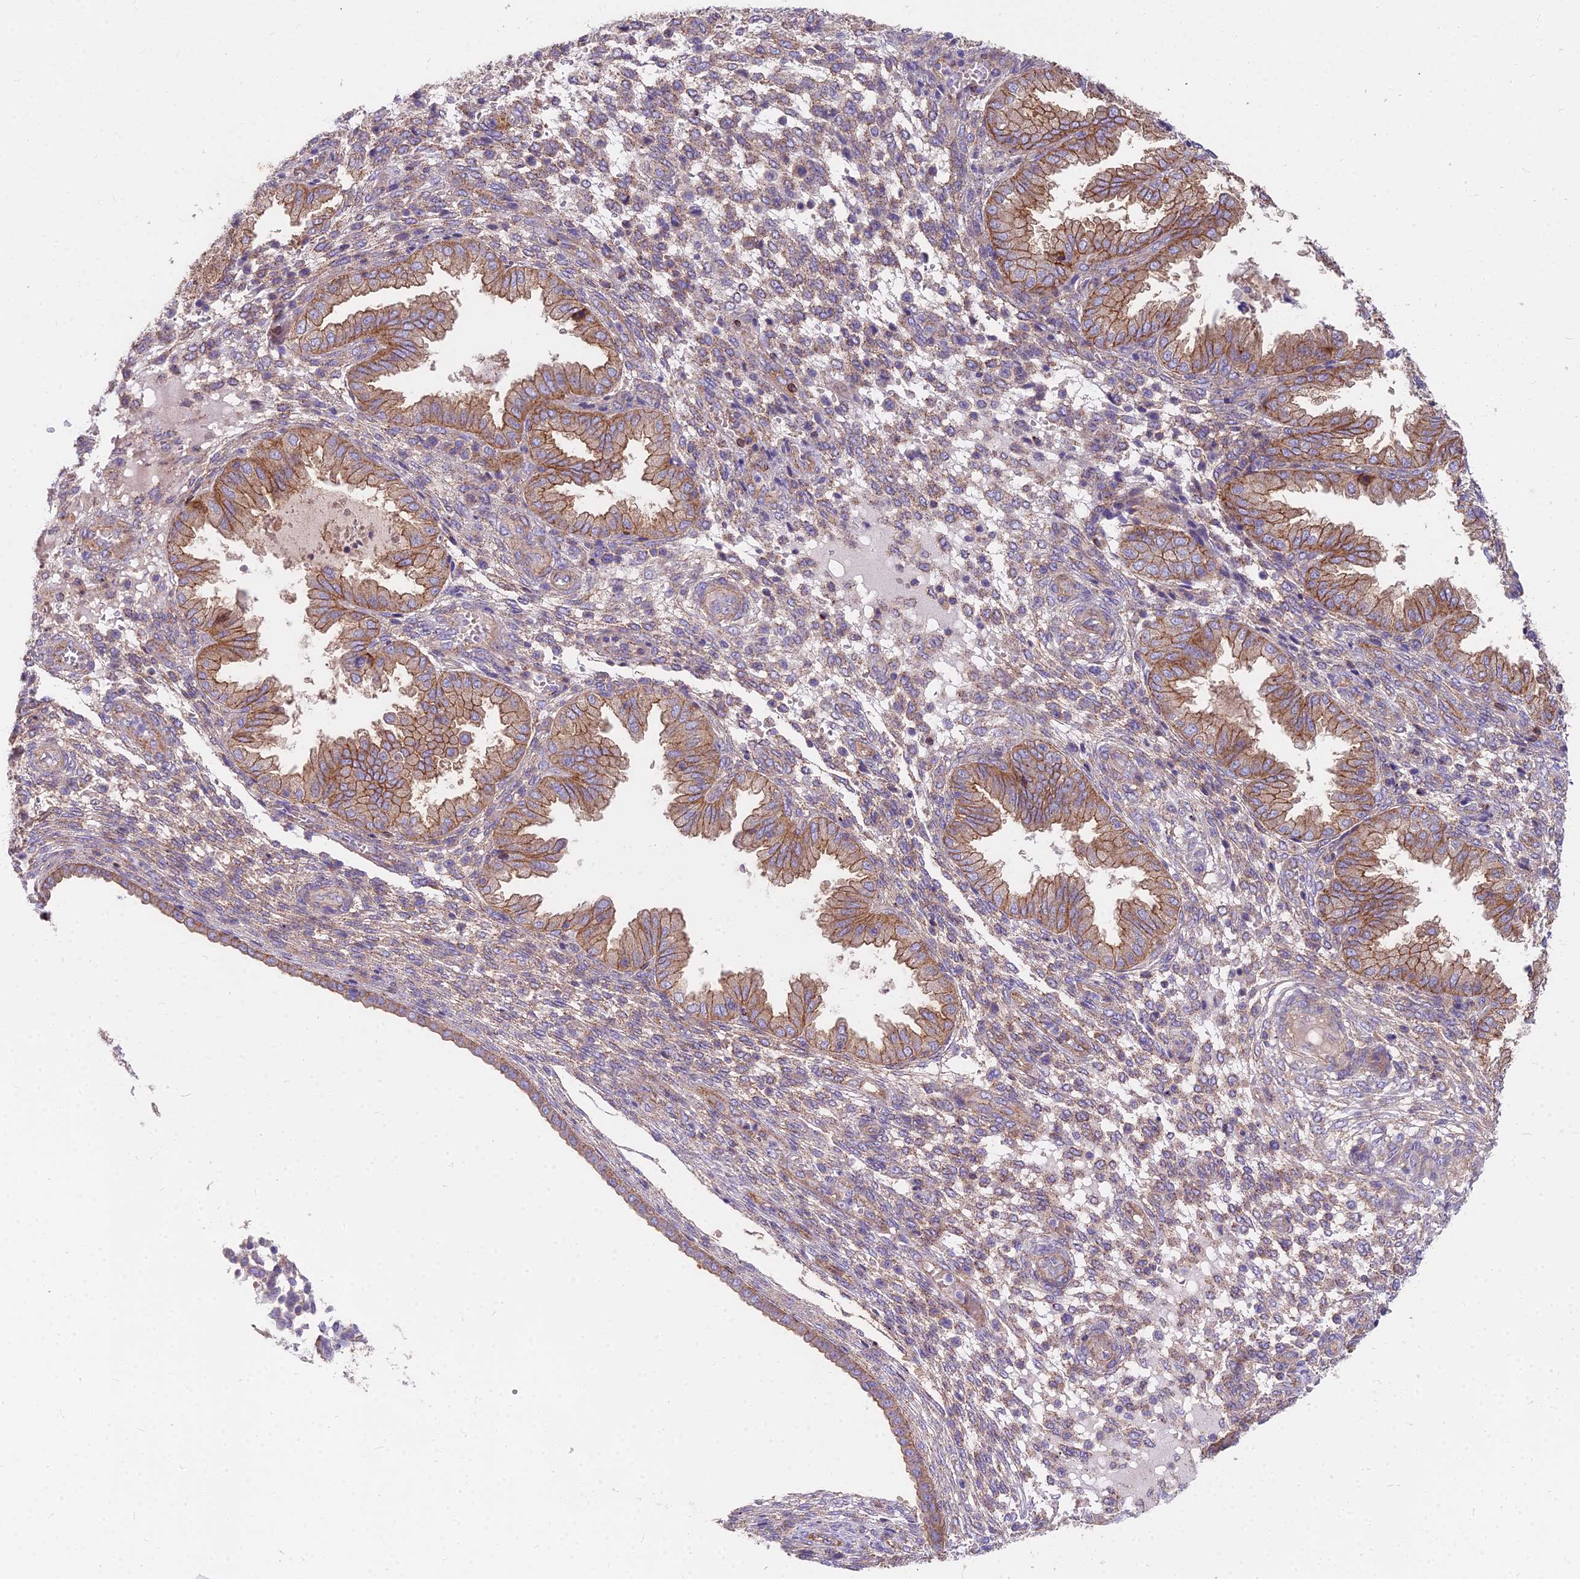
{"staining": {"intensity": "weak", "quantity": "25%-75%", "location": "cytoplasmic/membranous"}, "tissue": "endometrium", "cell_type": "Cells in endometrial stroma", "image_type": "normal", "snomed": [{"axis": "morphology", "description": "Normal tissue, NOS"}, {"axis": "topography", "description": "Endometrium"}], "caption": "Protein positivity by immunohistochemistry (IHC) exhibits weak cytoplasmic/membranous staining in about 25%-75% of cells in endometrial stroma in unremarkable endometrium.", "gene": "FRMPD1", "patient": {"sex": "female", "age": 33}}